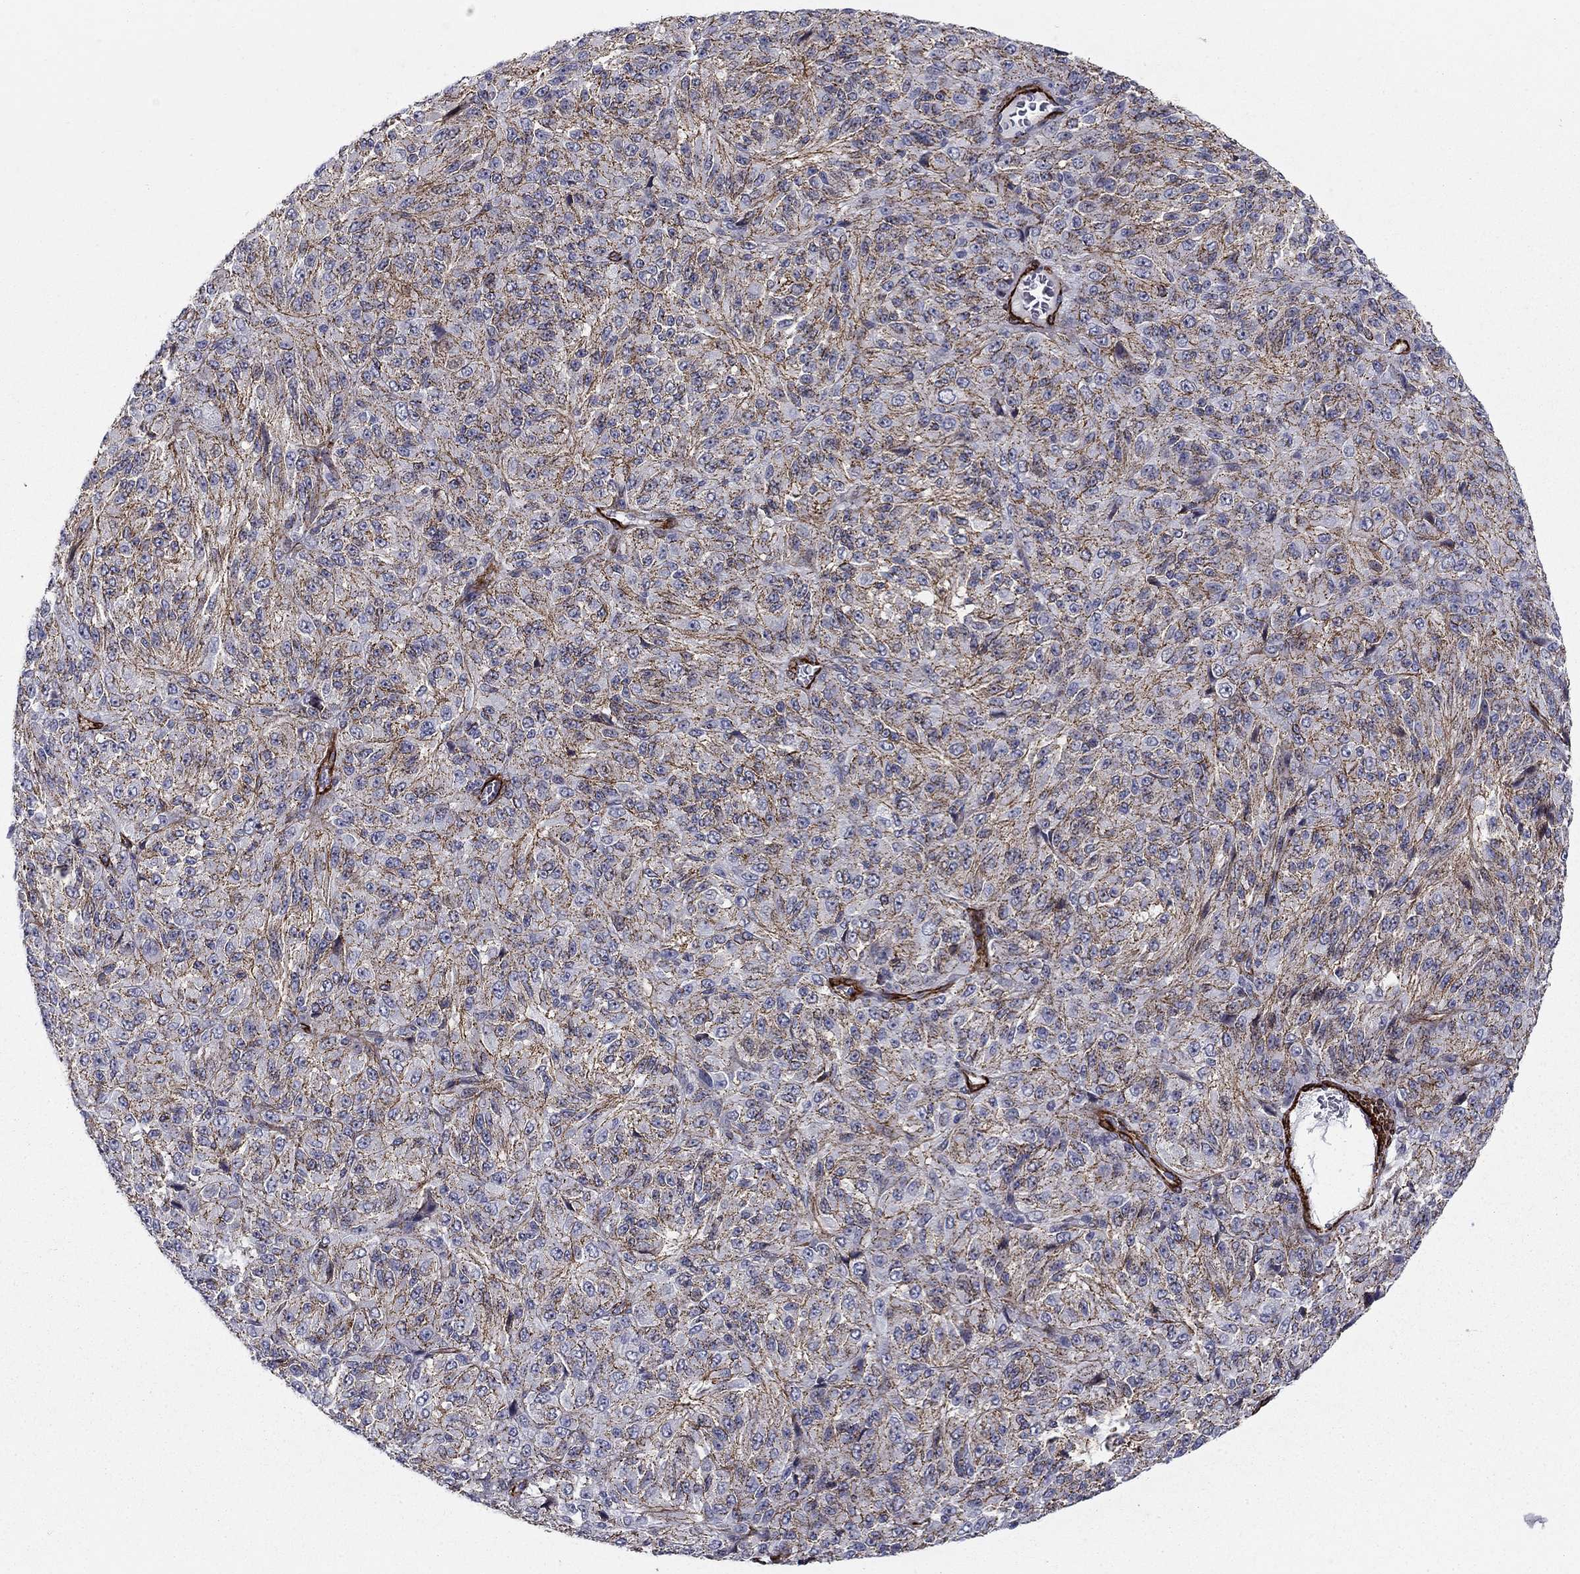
{"staining": {"intensity": "moderate", "quantity": "25%-75%", "location": "cytoplasmic/membranous"}, "tissue": "melanoma", "cell_type": "Tumor cells", "image_type": "cancer", "snomed": [{"axis": "morphology", "description": "Malignant melanoma, Metastatic site"}, {"axis": "topography", "description": "Brain"}], "caption": "Immunohistochemistry image of human melanoma stained for a protein (brown), which reveals medium levels of moderate cytoplasmic/membranous expression in about 25%-75% of tumor cells.", "gene": "KRBA1", "patient": {"sex": "female", "age": 56}}